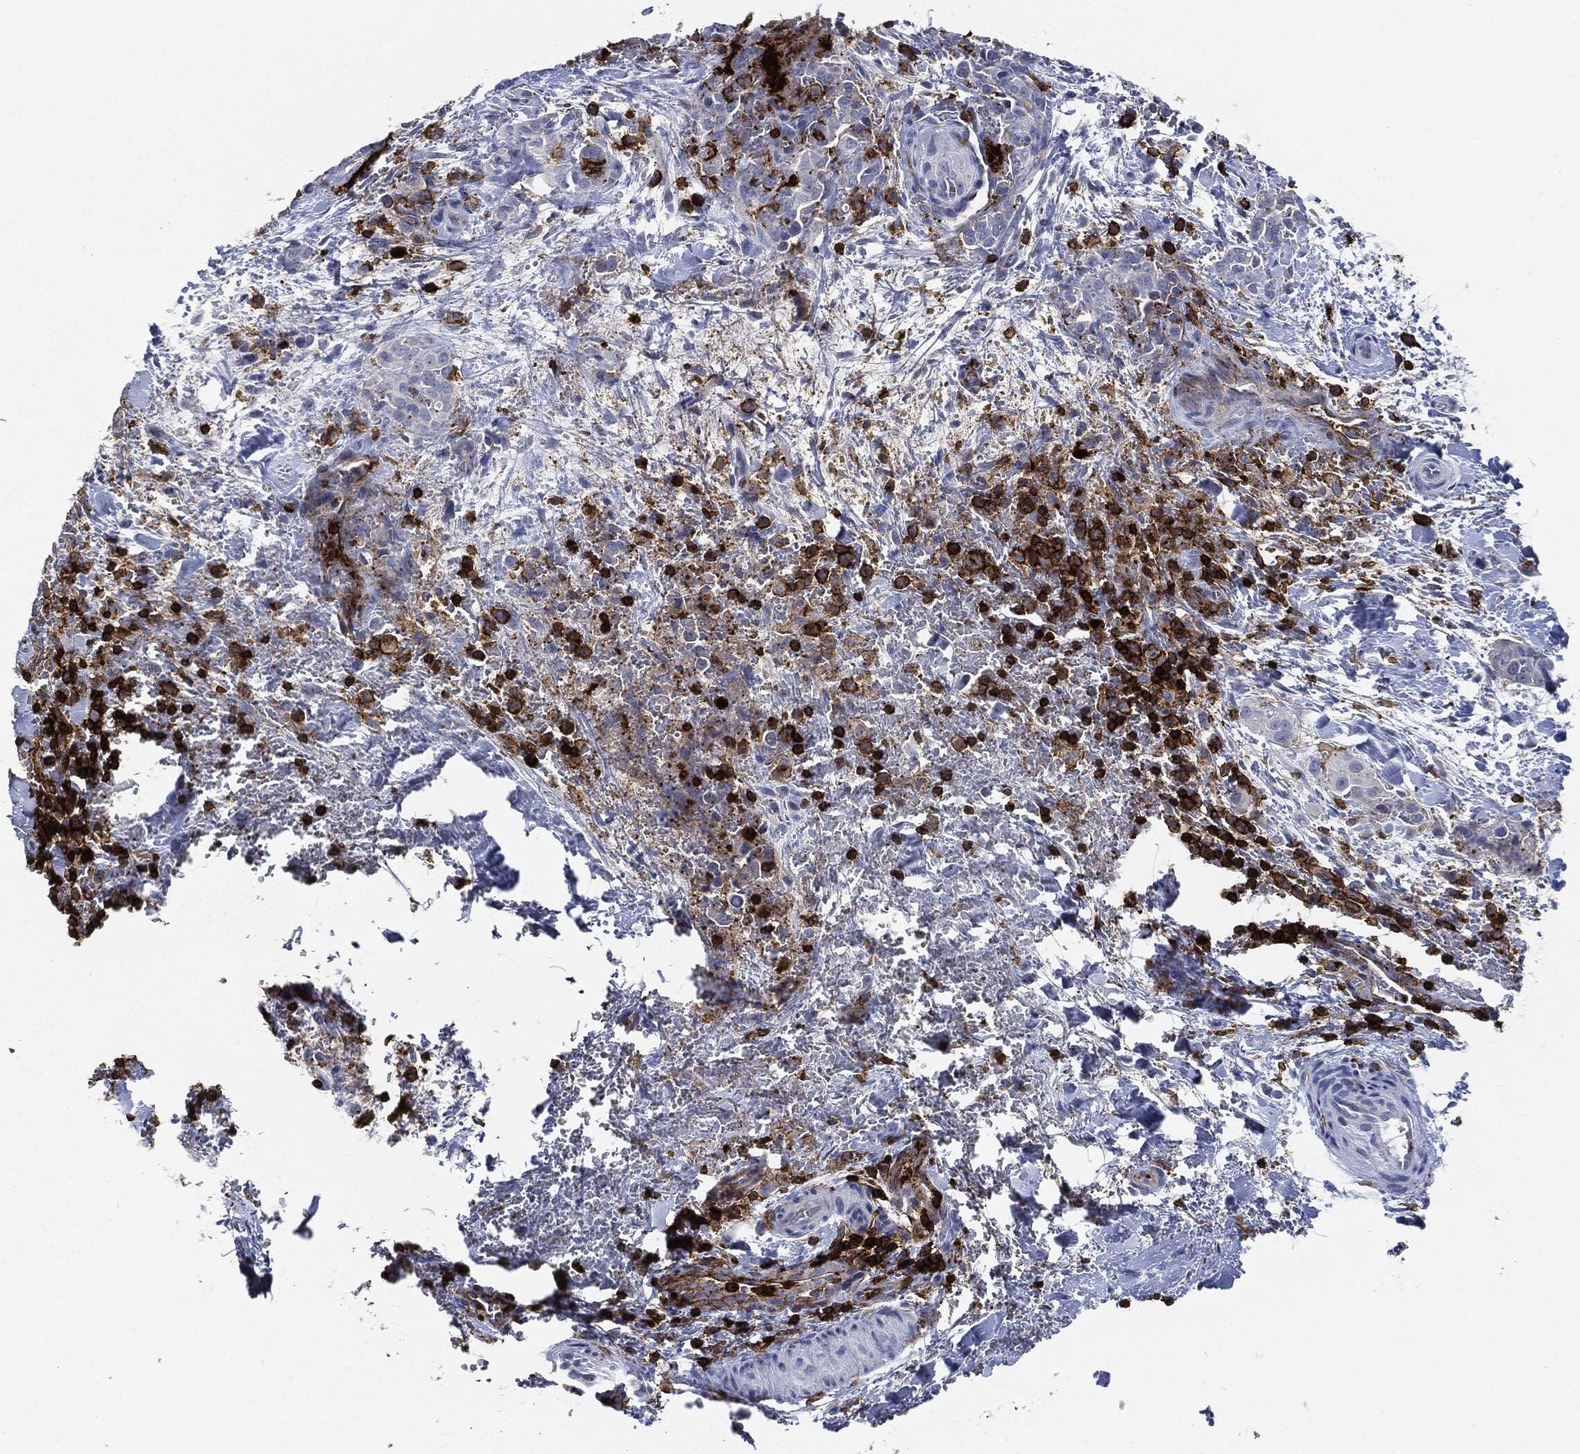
{"staining": {"intensity": "negative", "quantity": "none", "location": "none"}, "tissue": "thyroid cancer", "cell_type": "Tumor cells", "image_type": "cancer", "snomed": [{"axis": "morphology", "description": "Papillary adenocarcinoma, NOS"}, {"axis": "topography", "description": "Thyroid gland"}], "caption": "Tumor cells show no significant staining in thyroid papillary adenocarcinoma.", "gene": "PTPRC", "patient": {"sex": "male", "age": 61}}